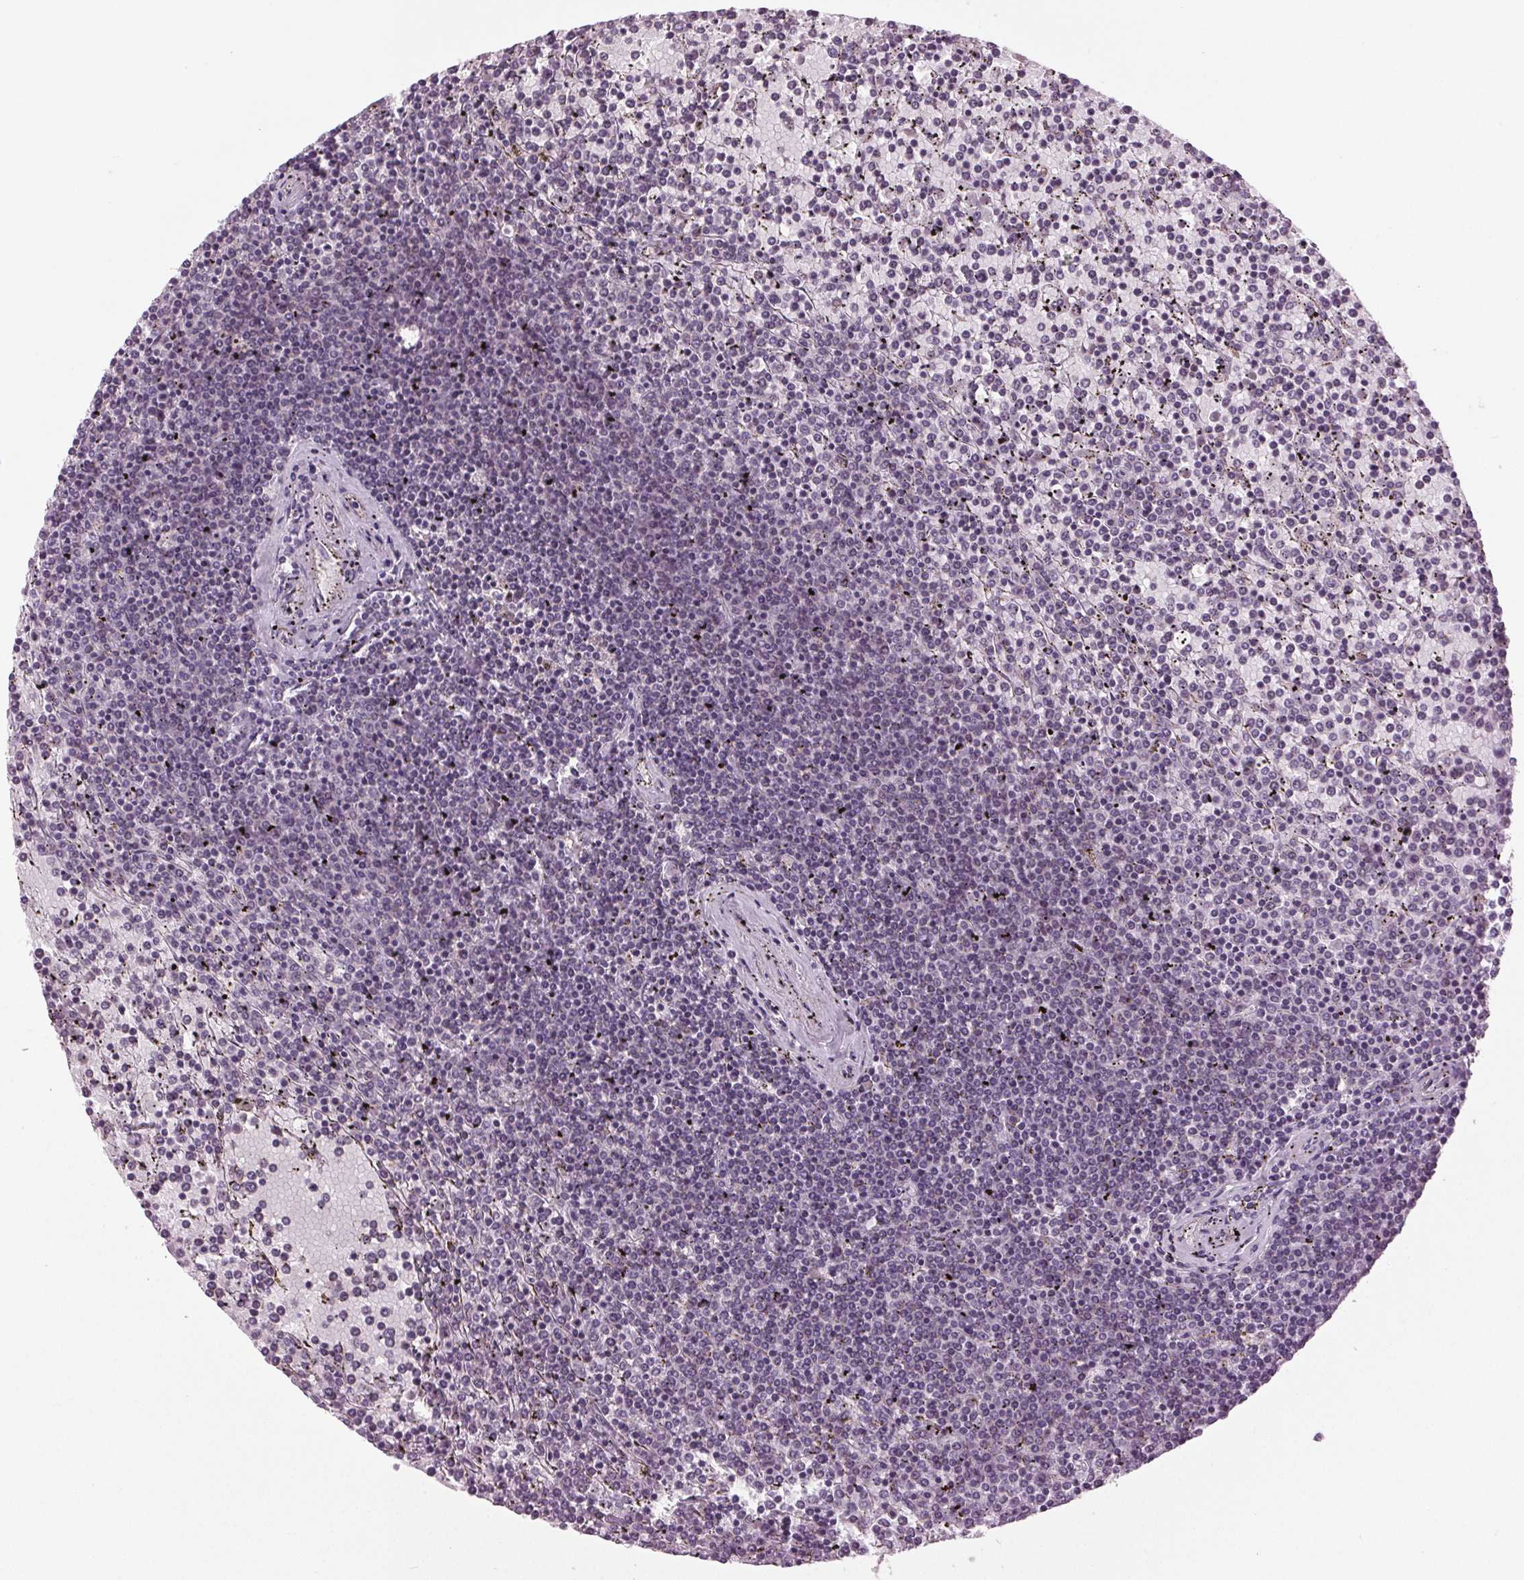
{"staining": {"intensity": "negative", "quantity": "none", "location": "none"}, "tissue": "lymphoma", "cell_type": "Tumor cells", "image_type": "cancer", "snomed": [{"axis": "morphology", "description": "Malignant lymphoma, non-Hodgkin's type, Low grade"}, {"axis": "topography", "description": "Spleen"}], "caption": "Tumor cells are negative for protein expression in human lymphoma.", "gene": "DNAH12", "patient": {"sex": "female", "age": 77}}